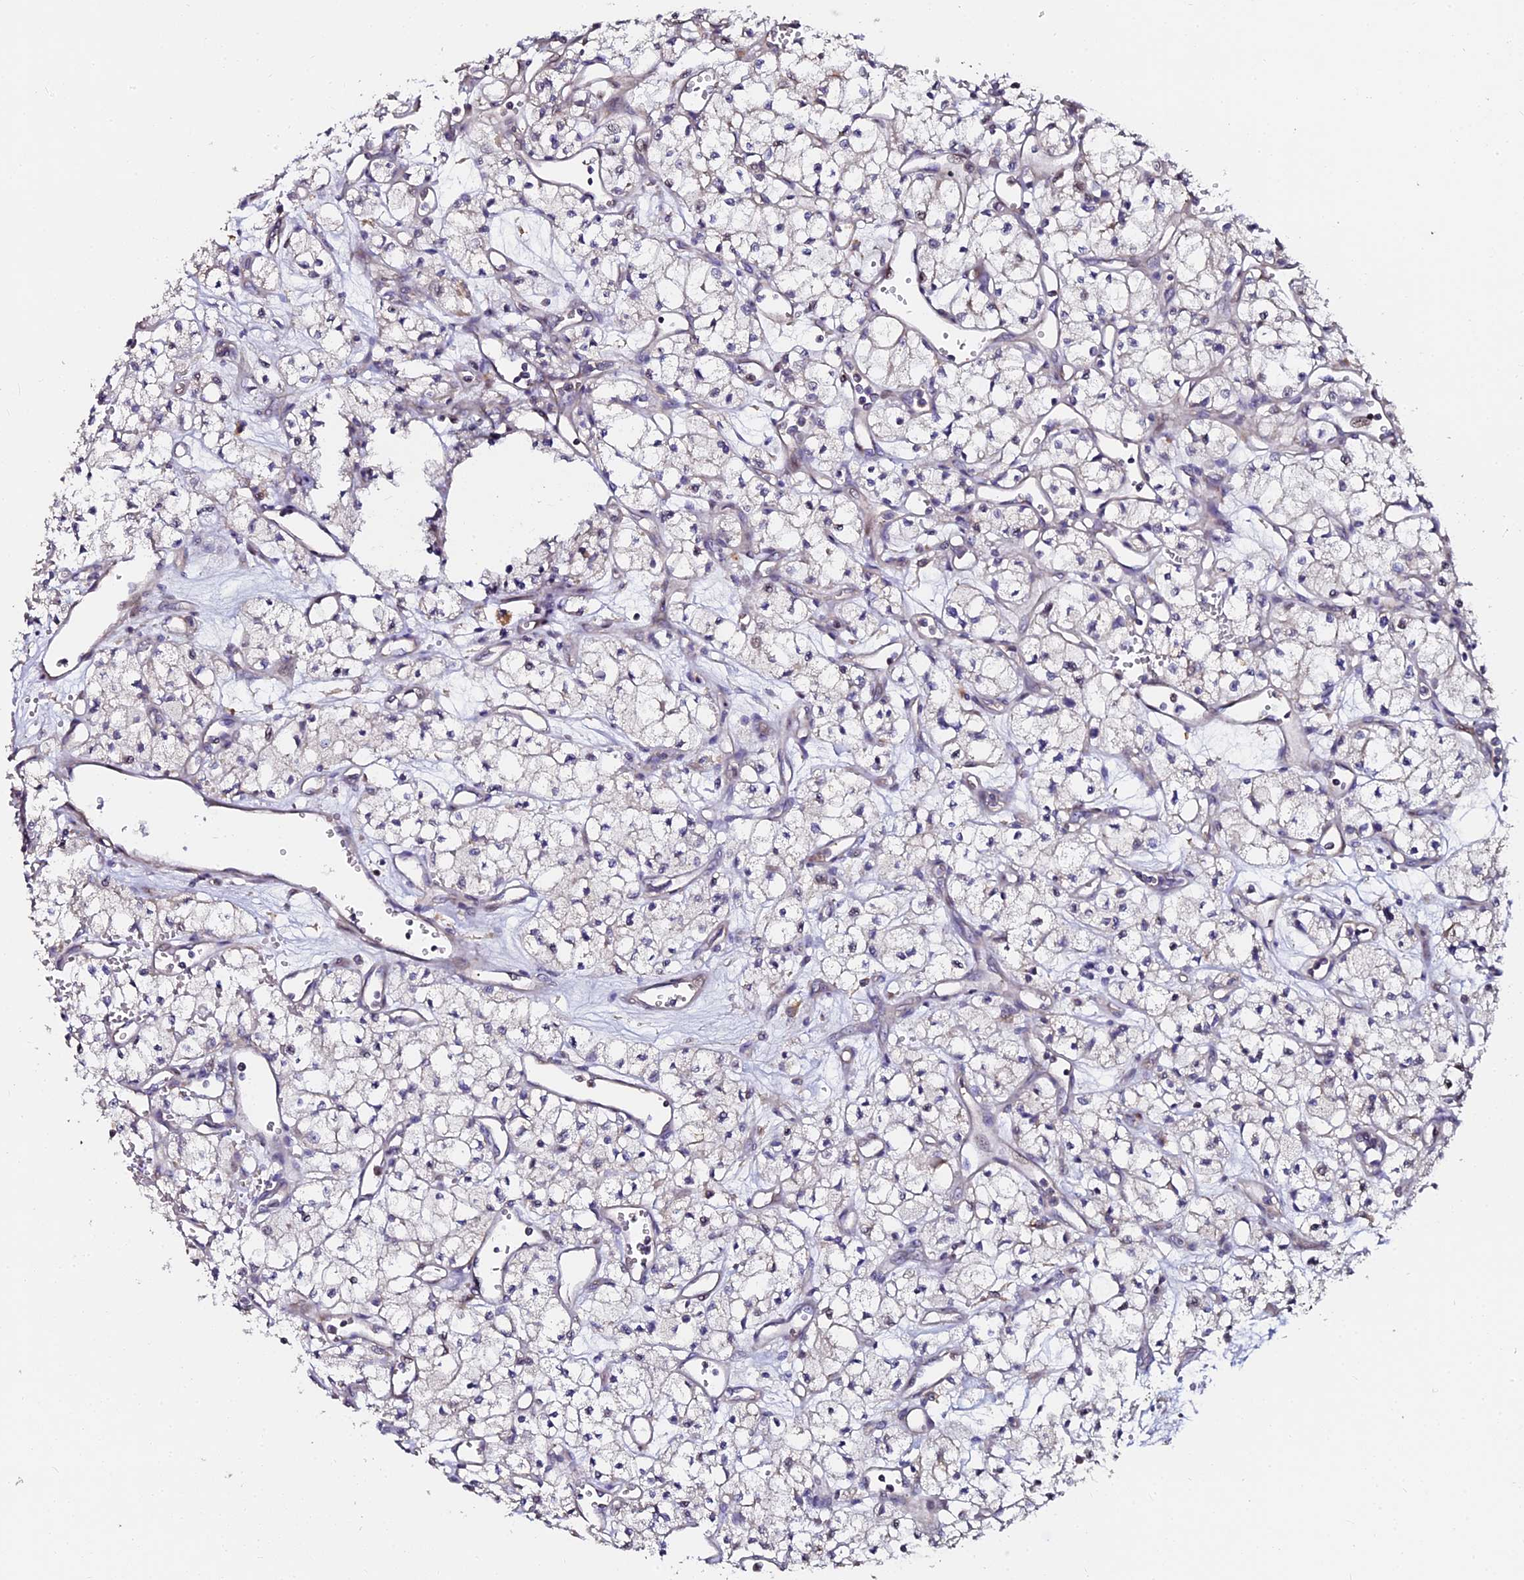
{"staining": {"intensity": "negative", "quantity": "none", "location": "none"}, "tissue": "renal cancer", "cell_type": "Tumor cells", "image_type": "cancer", "snomed": [{"axis": "morphology", "description": "Adenocarcinoma, NOS"}, {"axis": "topography", "description": "Kidney"}], "caption": "Renal adenocarcinoma was stained to show a protein in brown. There is no significant positivity in tumor cells.", "gene": "GPN3", "patient": {"sex": "male", "age": 59}}